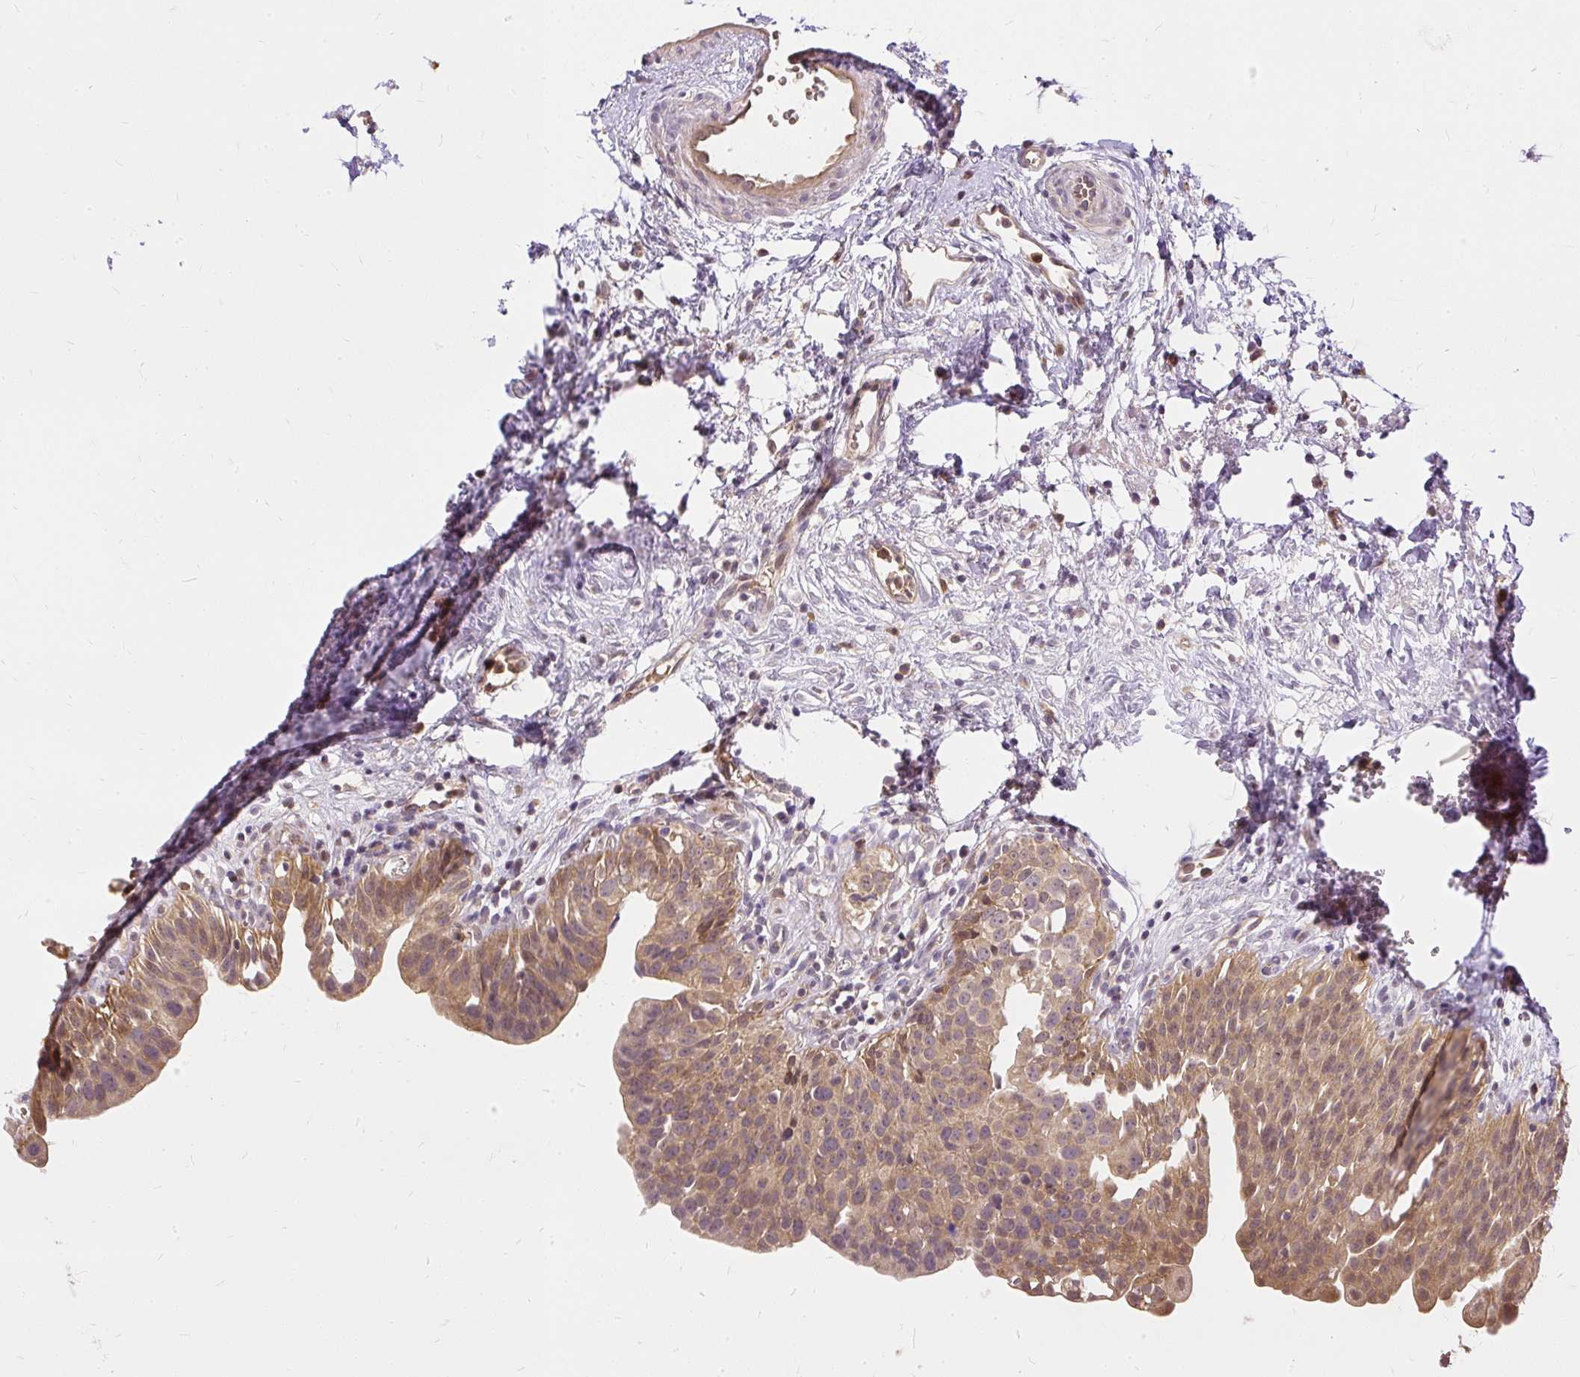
{"staining": {"intensity": "moderate", "quantity": ">75%", "location": "cytoplasmic/membranous,nuclear"}, "tissue": "urinary bladder", "cell_type": "Urothelial cells", "image_type": "normal", "snomed": [{"axis": "morphology", "description": "Normal tissue, NOS"}, {"axis": "topography", "description": "Urinary bladder"}], "caption": "A medium amount of moderate cytoplasmic/membranous,nuclear expression is identified in approximately >75% of urothelial cells in normal urinary bladder. Nuclei are stained in blue.", "gene": "AP5S1", "patient": {"sex": "male", "age": 51}}